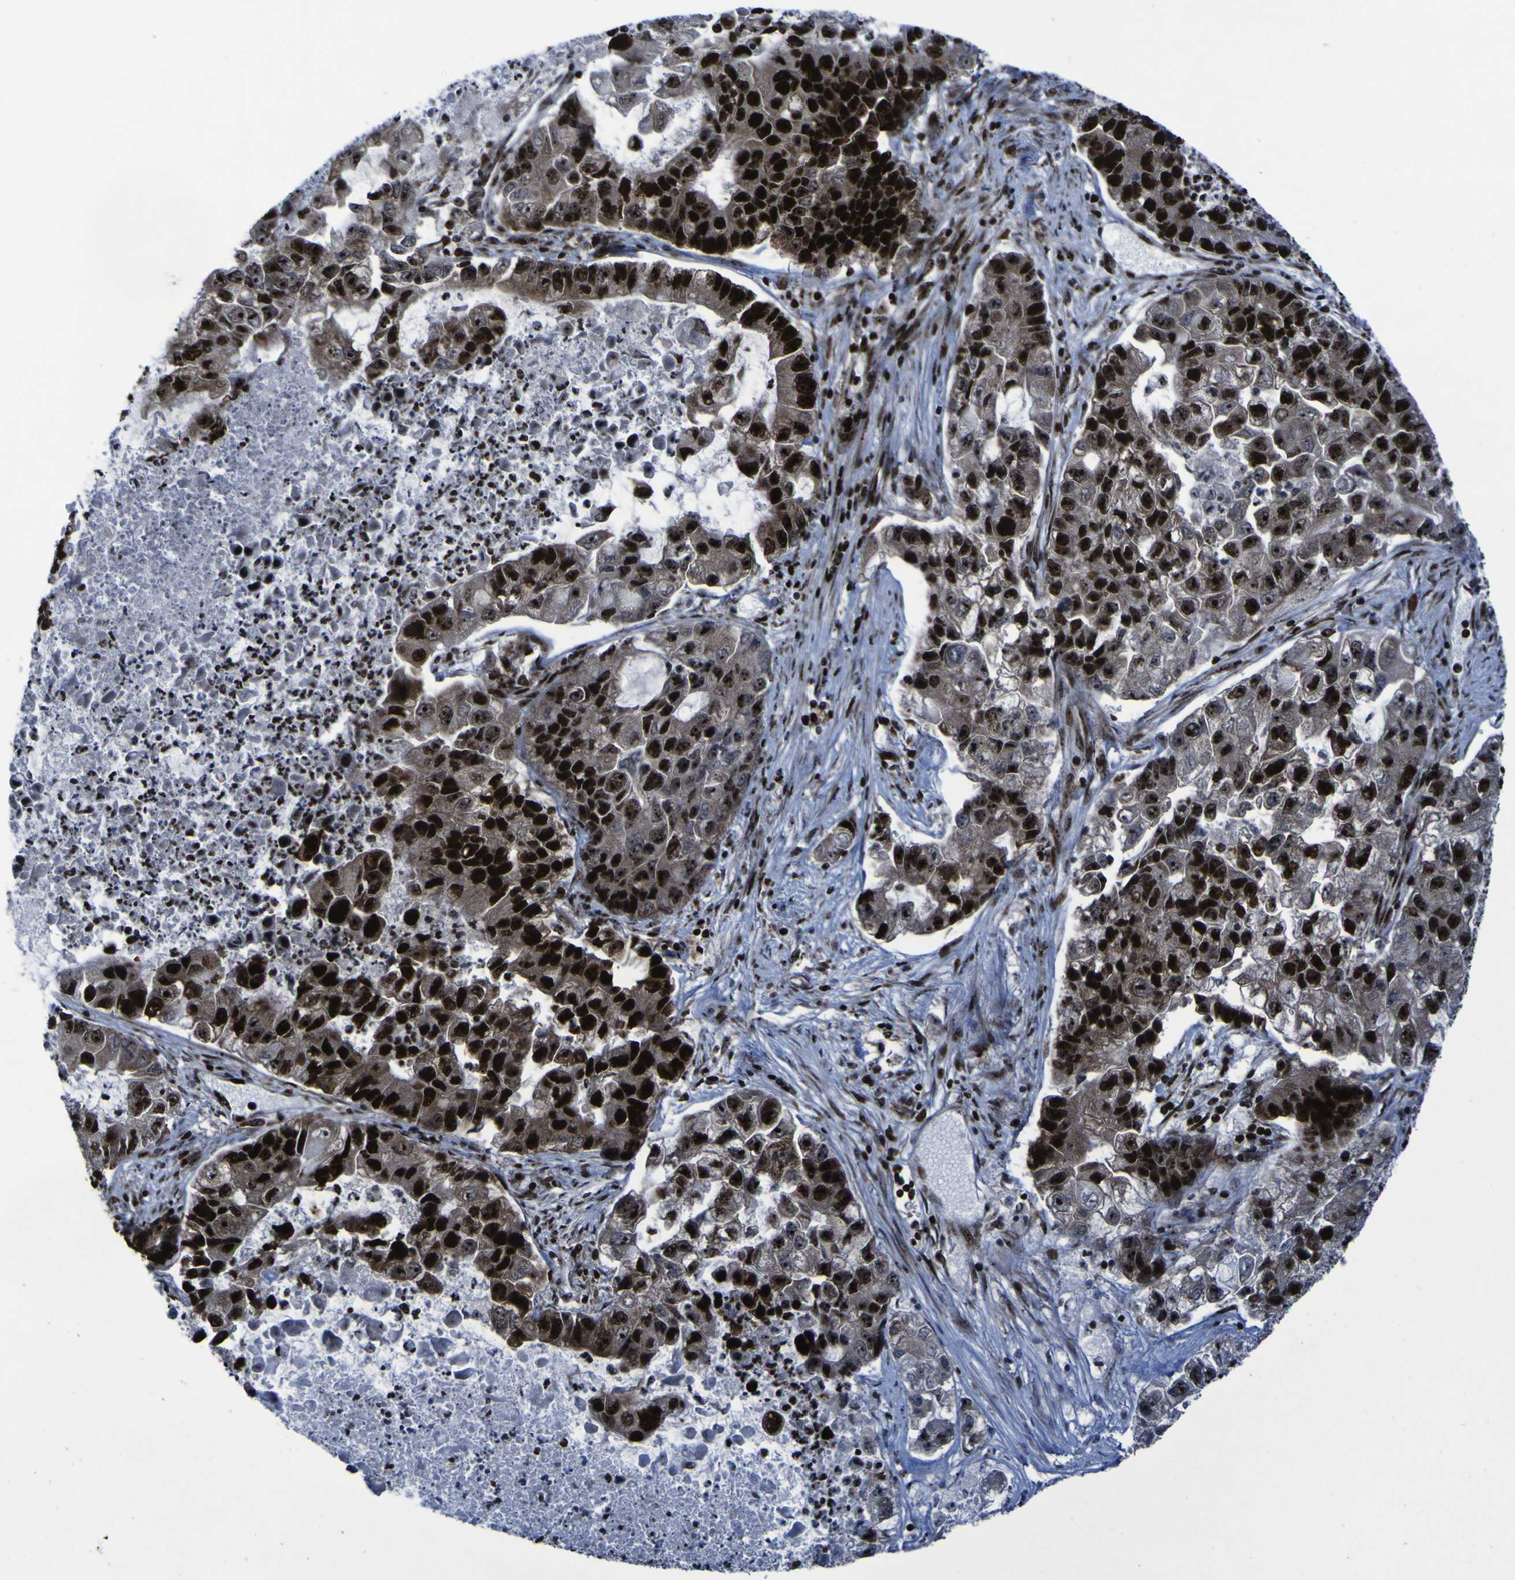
{"staining": {"intensity": "strong", "quantity": ">75%", "location": "nuclear"}, "tissue": "lung cancer", "cell_type": "Tumor cells", "image_type": "cancer", "snomed": [{"axis": "morphology", "description": "Adenocarcinoma, NOS"}, {"axis": "topography", "description": "Lung"}], "caption": "Tumor cells exhibit high levels of strong nuclear positivity in approximately >75% of cells in lung cancer.", "gene": "NPM1", "patient": {"sex": "female", "age": 51}}